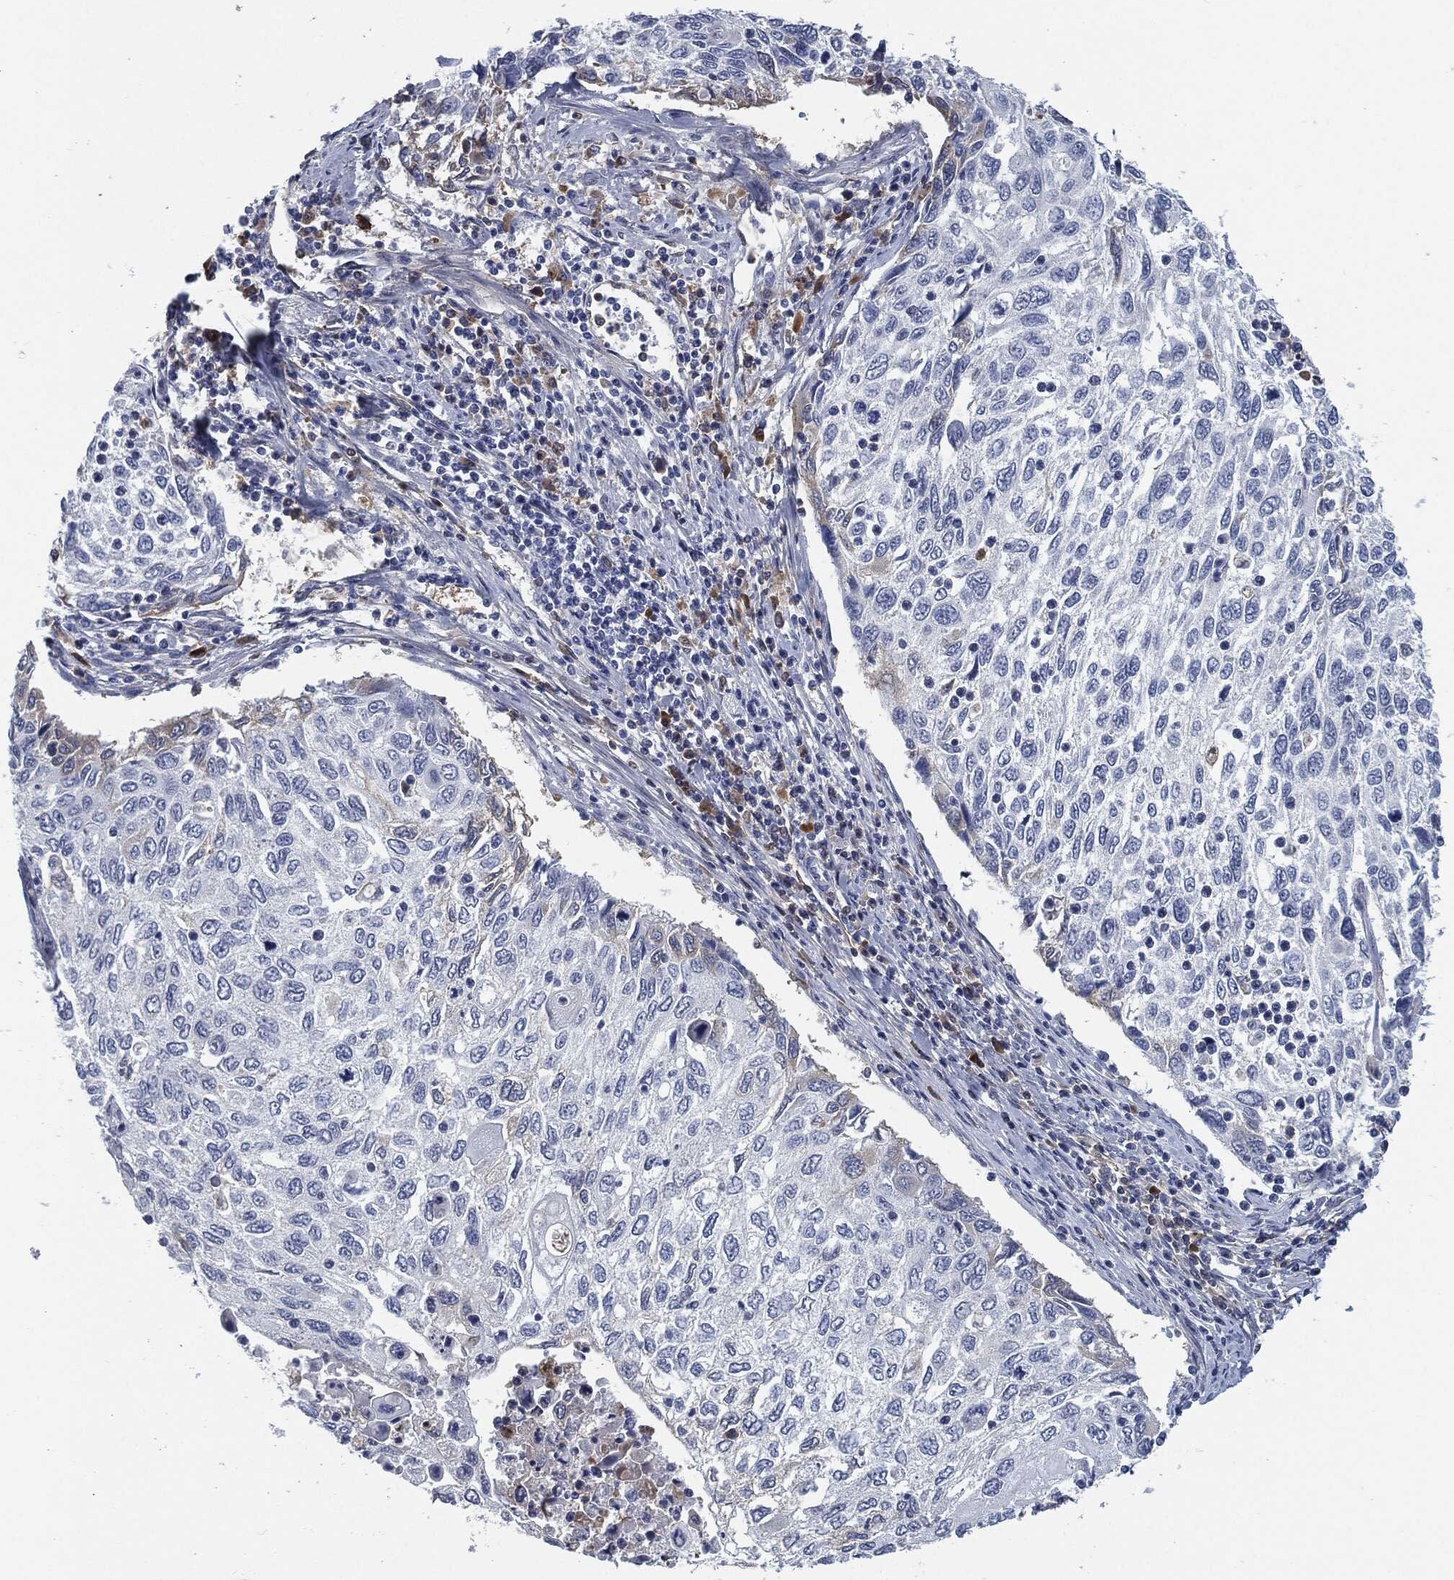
{"staining": {"intensity": "negative", "quantity": "none", "location": "none"}, "tissue": "cervical cancer", "cell_type": "Tumor cells", "image_type": "cancer", "snomed": [{"axis": "morphology", "description": "Squamous cell carcinoma, NOS"}, {"axis": "topography", "description": "Cervix"}], "caption": "This is a image of immunohistochemistry staining of cervical cancer, which shows no positivity in tumor cells.", "gene": "MST1", "patient": {"sex": "female", "age": 70}}